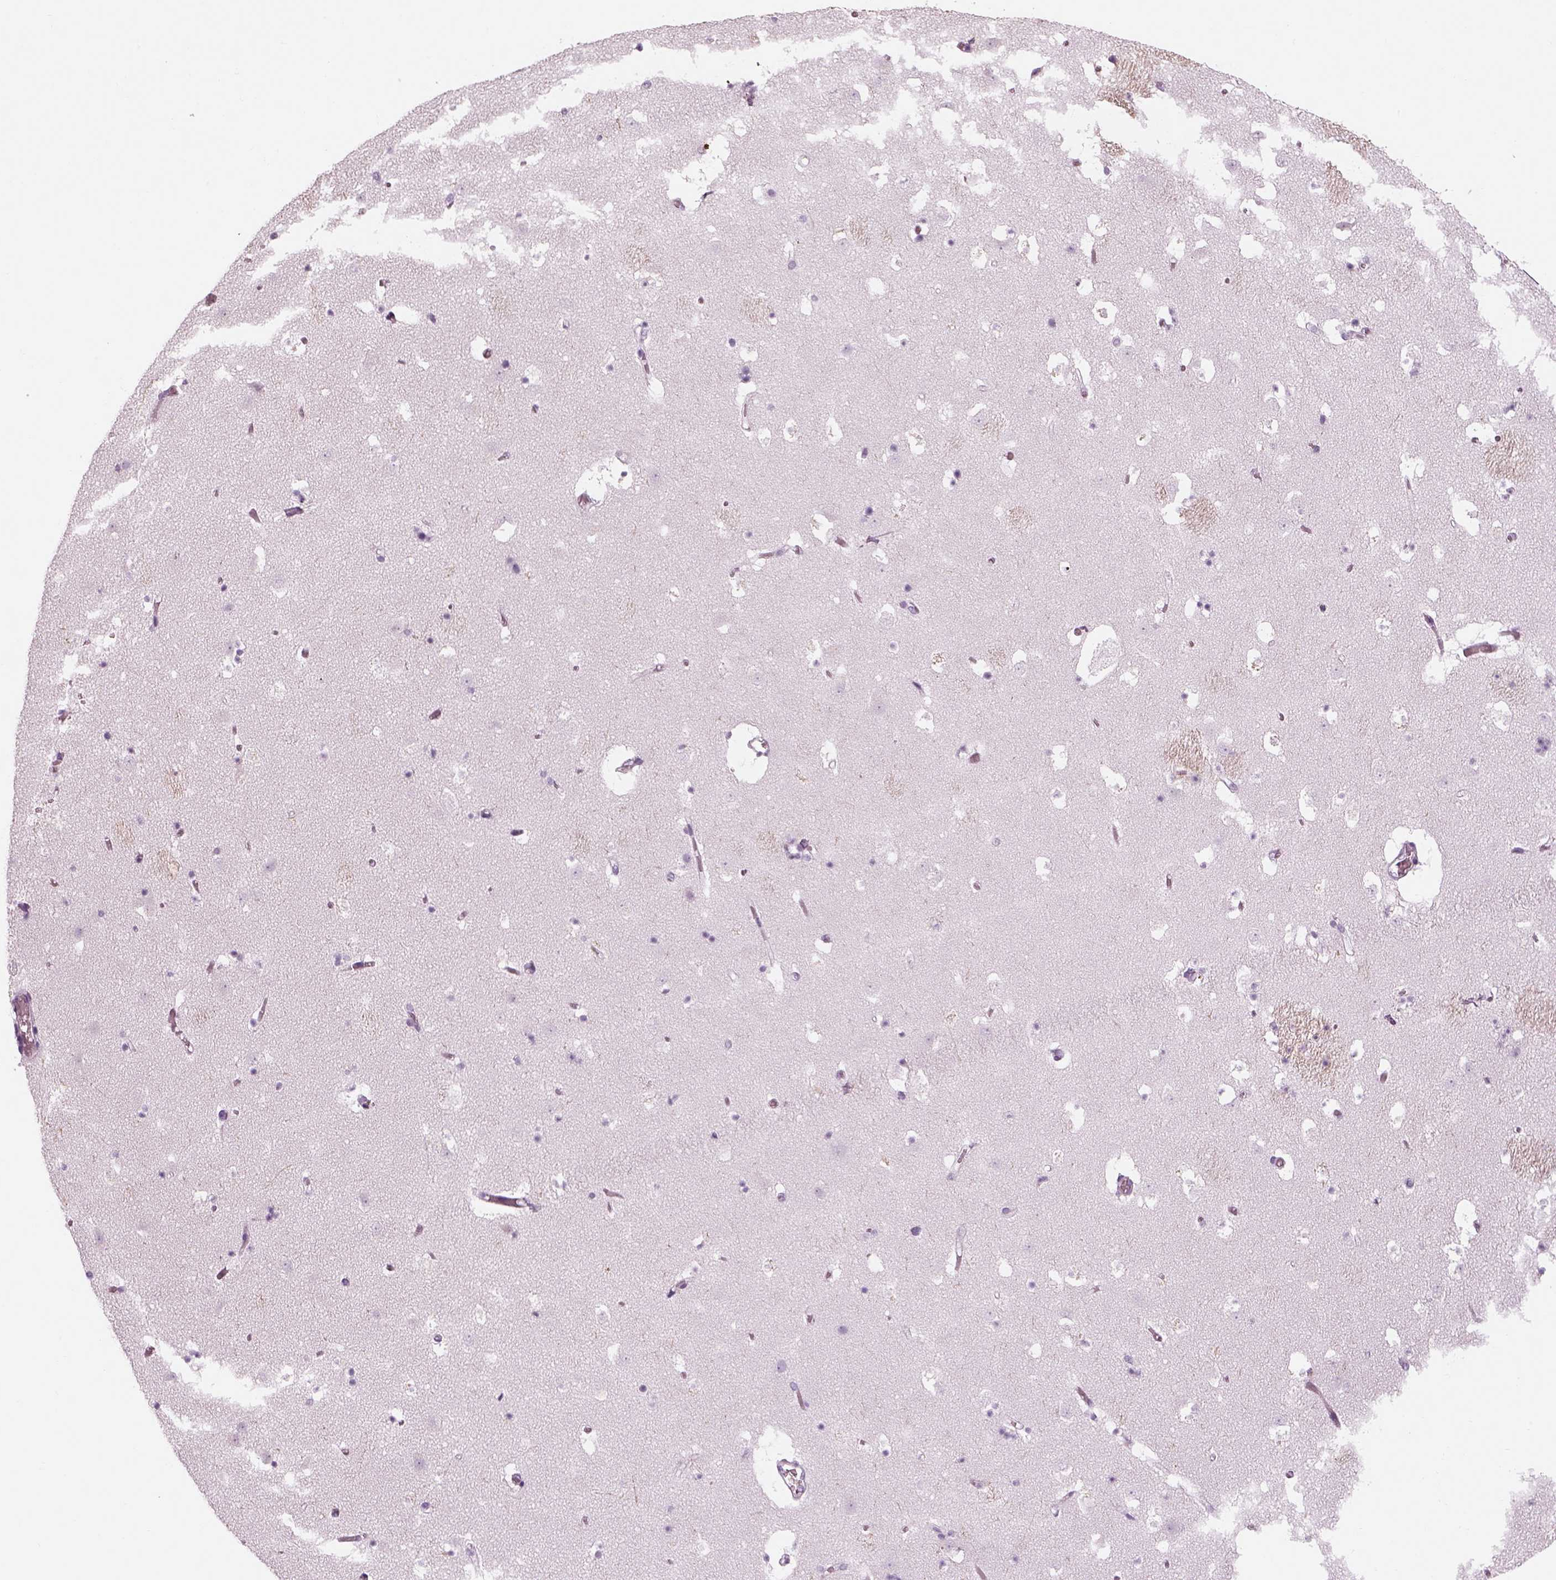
{"staining": {"intensity": "negative", "quantity": "none", "location": "none"}, "tissue": "caudate", "cell_type": "Glial cells", "image_type": "normal", "snomed": [{"axis": "morphology", "description": "Normal tissue, NOS"}, {"axis": "topography", "description": "Lateral ventricle wall"}], "caption": "This micrograph is of unremarkable caudate stained with immunohistochemistry (IHC) to label a protein in brown with the nuclei are counter-stained blue. There is no staining in glial cells. (DAB immunohistochemistry (IHC), high magnification).", "gene": "SAG", "patient": {"sex": "female", "age": 42}}